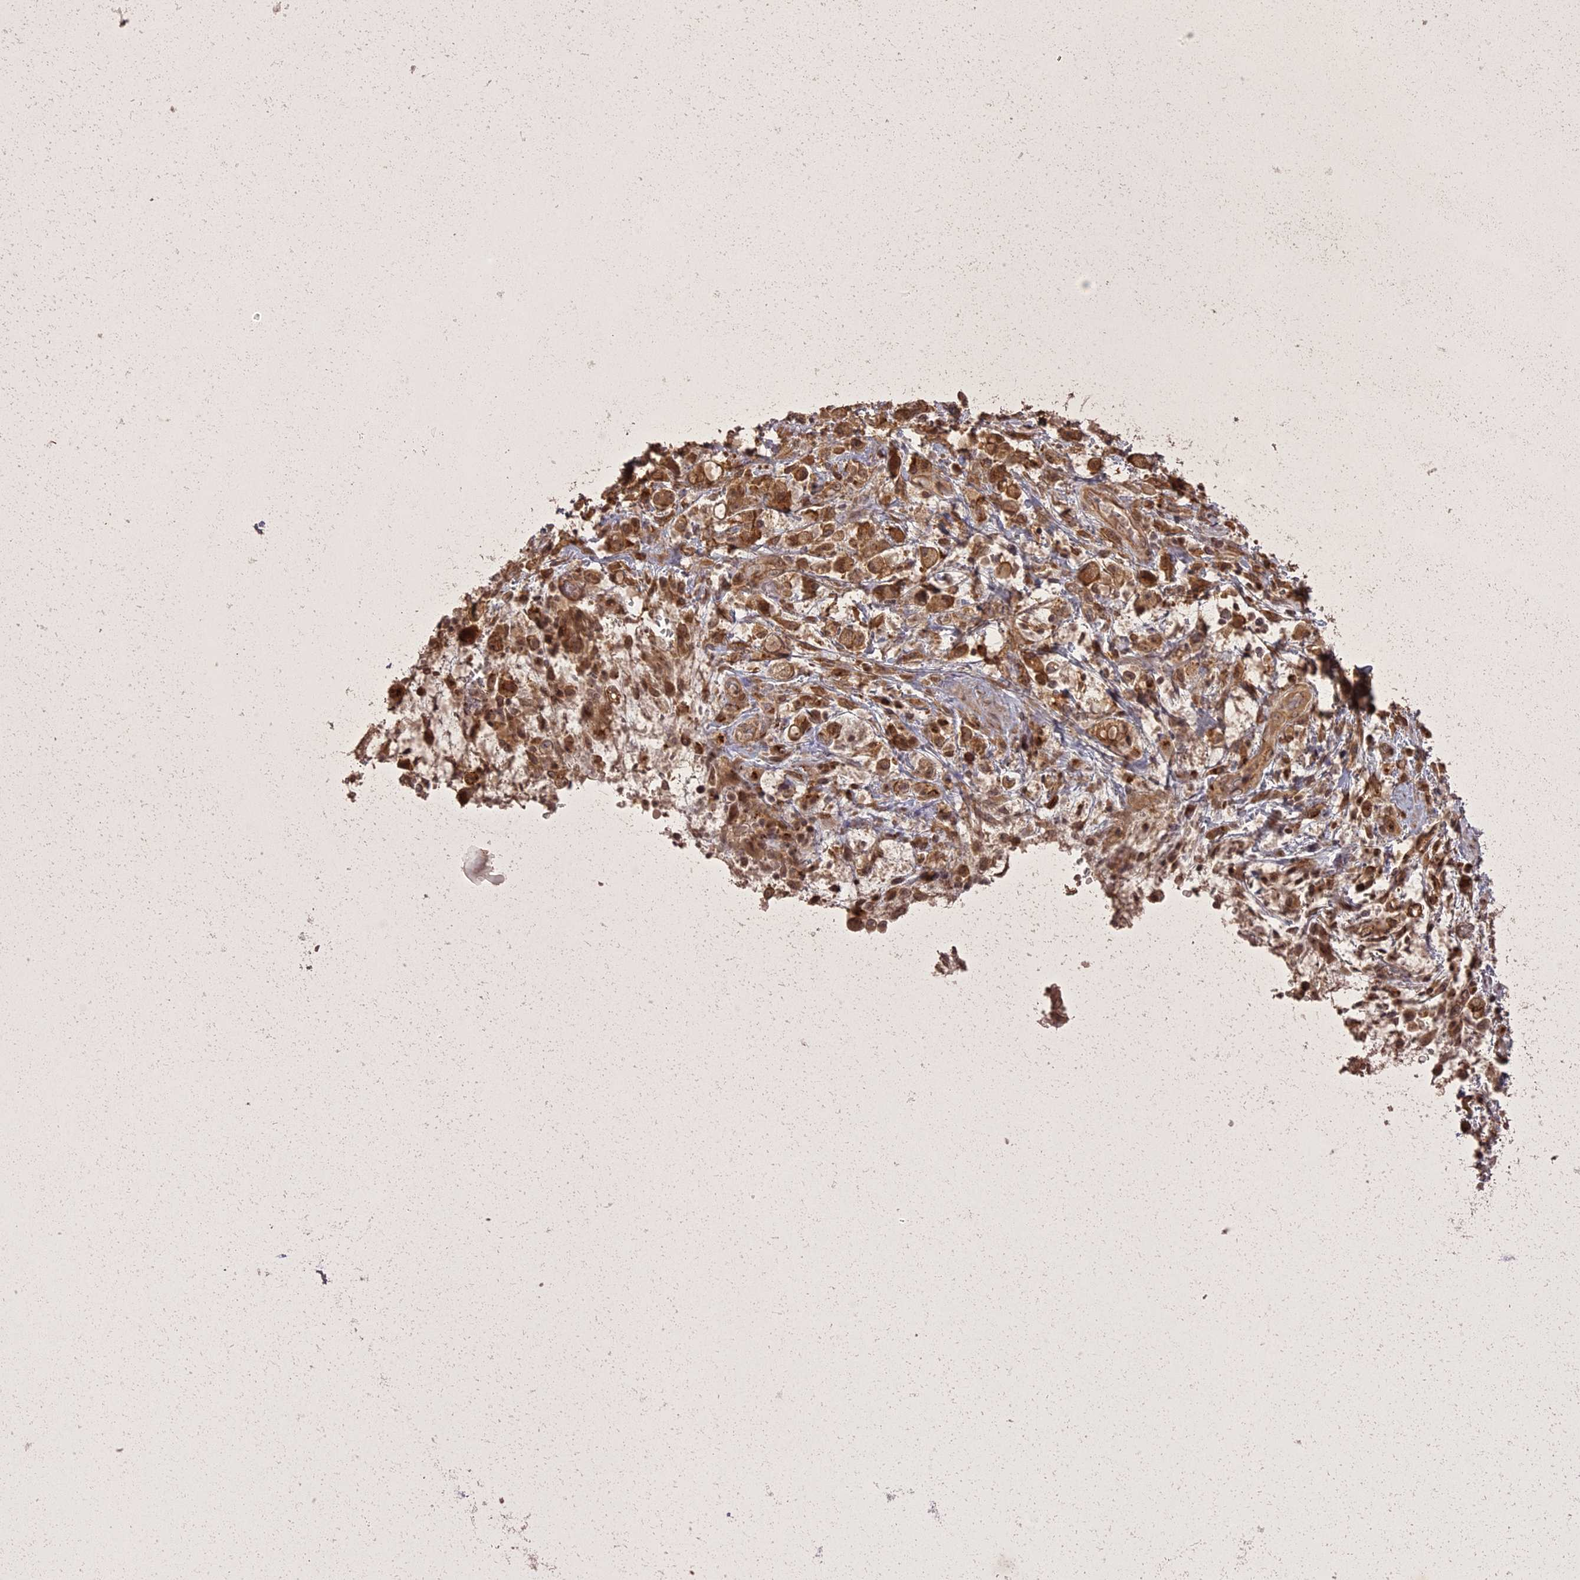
{"staining": {"intensity": "moderate", "quantity": ">75%", "location": "cytoplasmic/membranous,nuclear"}, "tissue": "stomach cancer", "cell_type": "Tumor cells", "image_type": "cancer", "snomed": [{"axis": "morphology", "description": "Adenocarcinoma, NOS"}, {"axis": "topography", "description": "Stomach"}], "caption": "High-power microscopy captured an immunohistochemistry (IHC) image of stomach cancer, revealing moderate cytoplasmic/membranous and nuclear staining in approximately >75% of tumor cells. The staining is performed using DAB (3,3'-diaminobenzidine) brown chromogen to label protein expression. The nuclei are counter-stained blue using hematoxylin.", "gene": "ING5", "patient": {"sex": "female", "age": 60}}